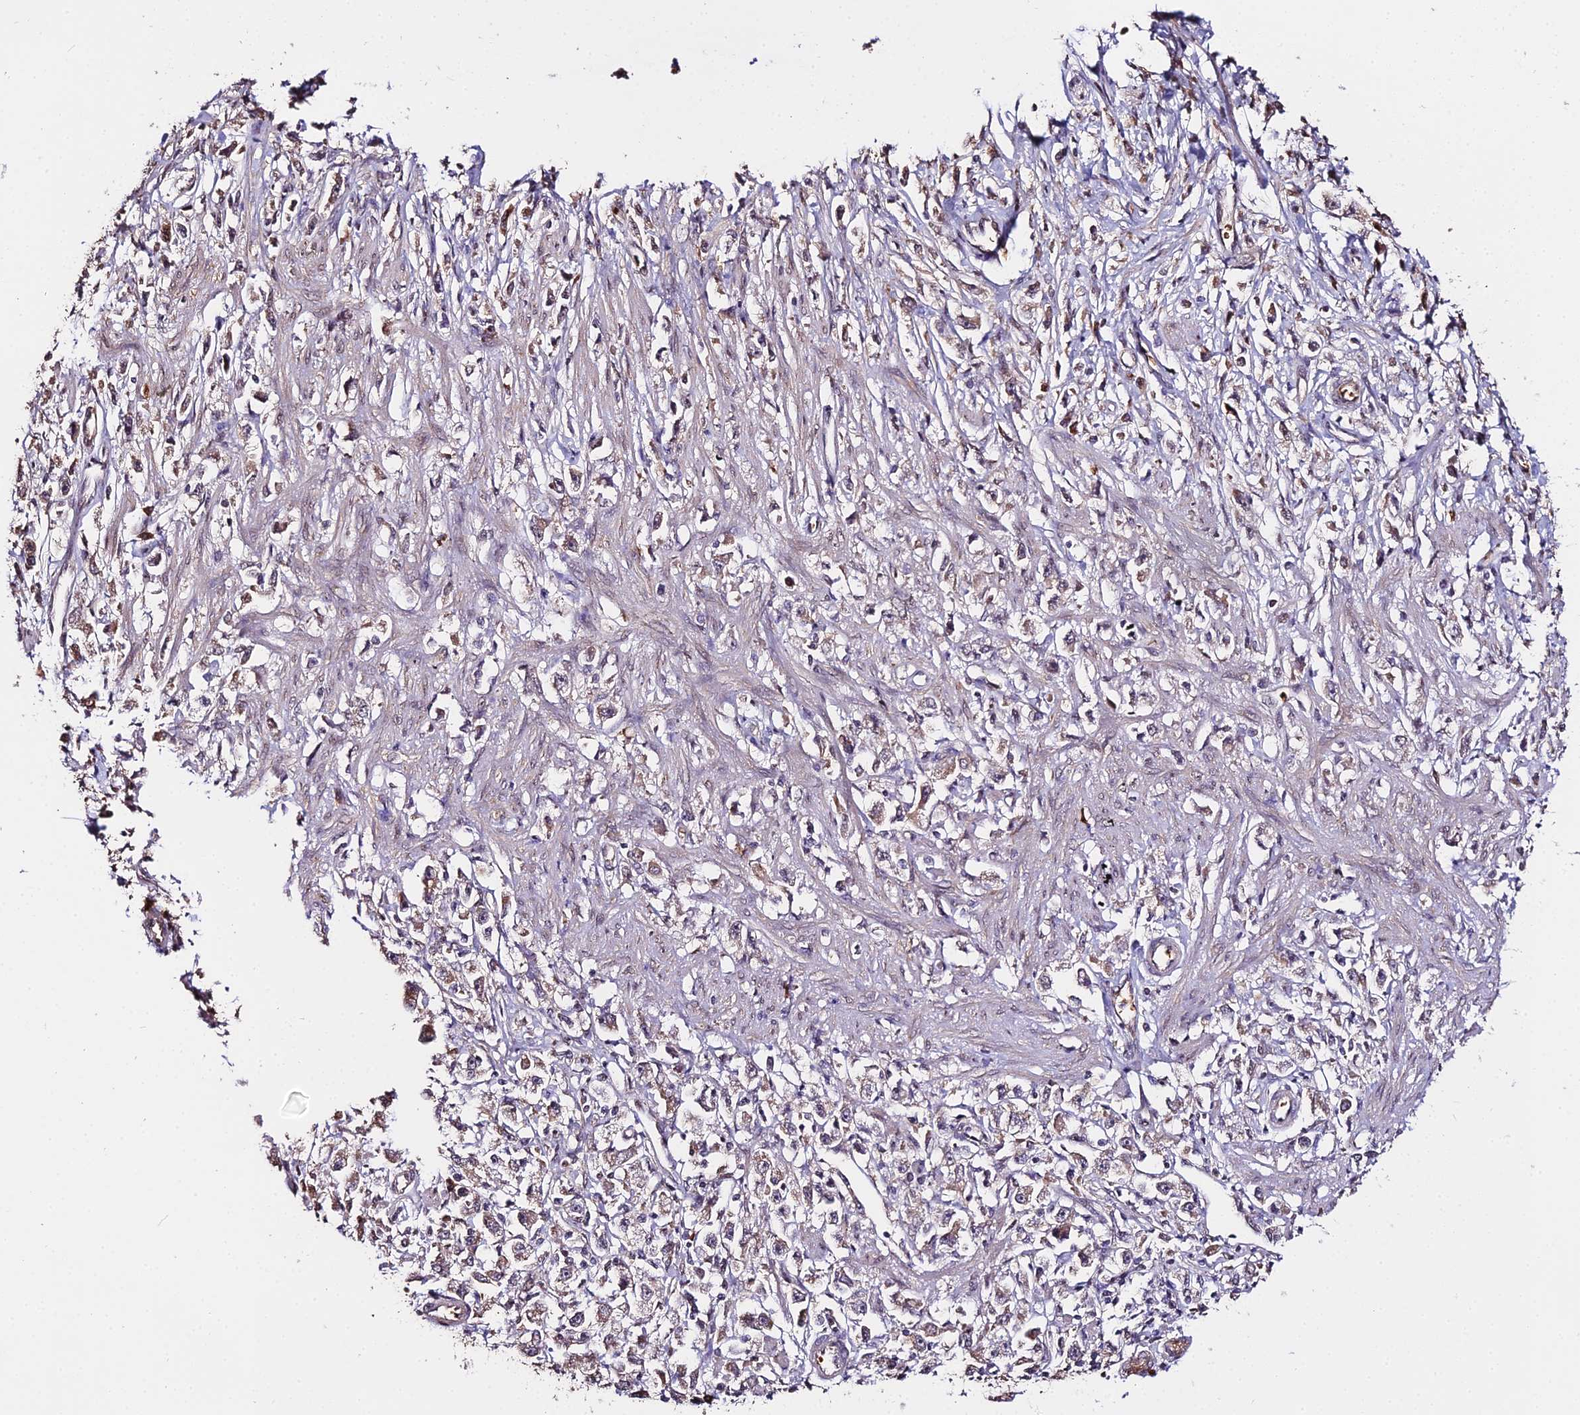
{"staining": {"intensity": "moderate", "quantity": ">75%", "location": "cytoplasmic/membranous"}, "tissue": "stomach cancer", "cell_type": "Tumor cells", "image_type": "cancer", "snomed": [{"axis": "morphology", "description": "Adenocarcinoma, NOS"}, {"axis": "topography", "description": "Stomach"}], "caption": "Immunohistochemical staining of human stomach cancer (adenocarcinoma) shows medium levels of moderate cytoplasmic/membranous staining in about >75% of tumor cells.", "gene": "ZDBF2", "patient": {"sex": "female", "age": 59}}